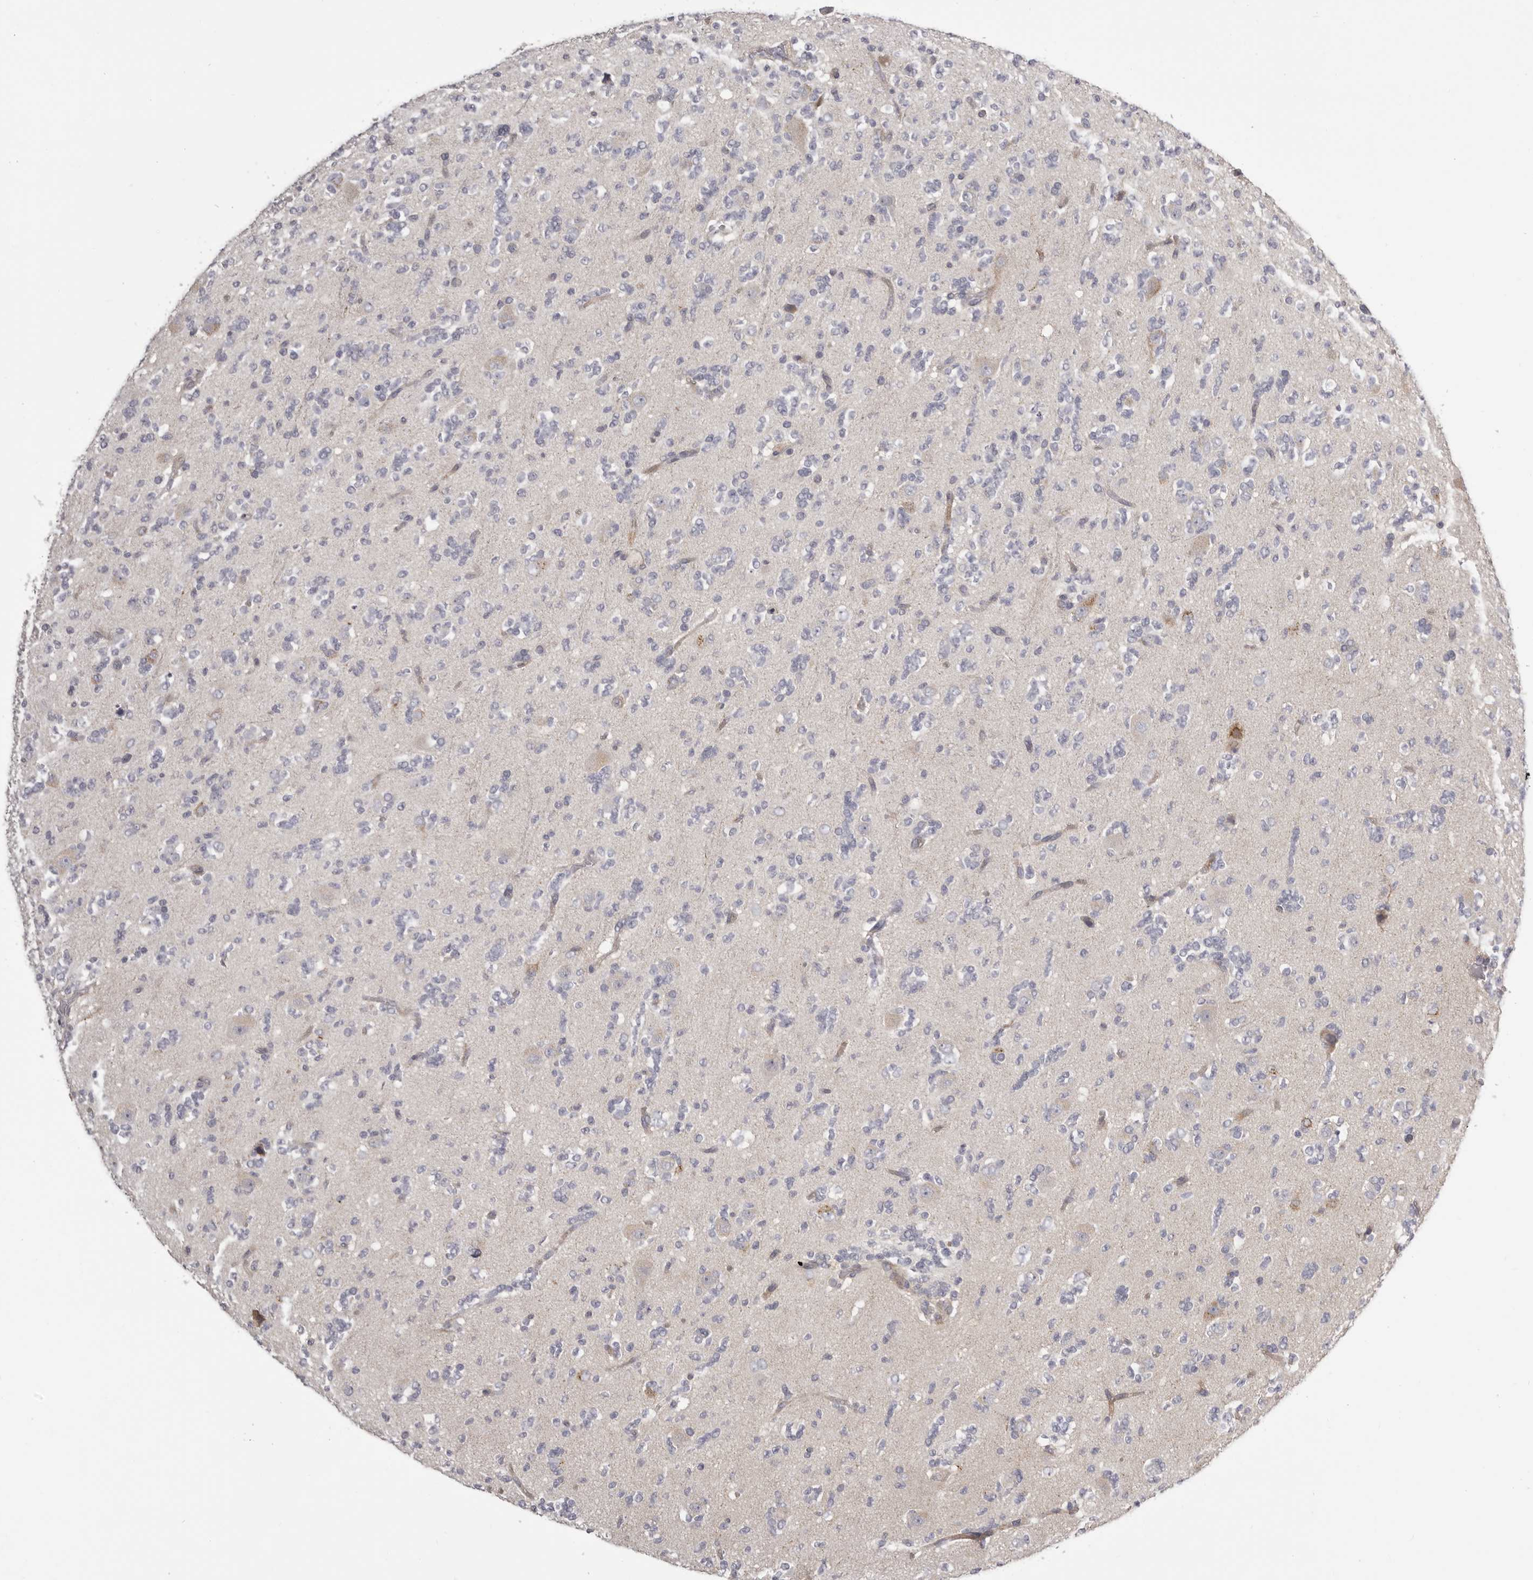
{"staining": {"intensity": "negative", "quantity": "none", "location": "none"}, "tissue": "glioma", "cell_type": "Tumor cells", "image_type": "cancer", "snomed": [{"axis": "morphology", "description": "Glioma, malignant, High grade"}, {"axis": "topography", "description": "Brain"}], "caption": "Glioma was stained to show a protein in brown. There is no significant expression in tumor cells.", "gene": "OTUD3", "patient": {"sex": "female", "age": 62}}